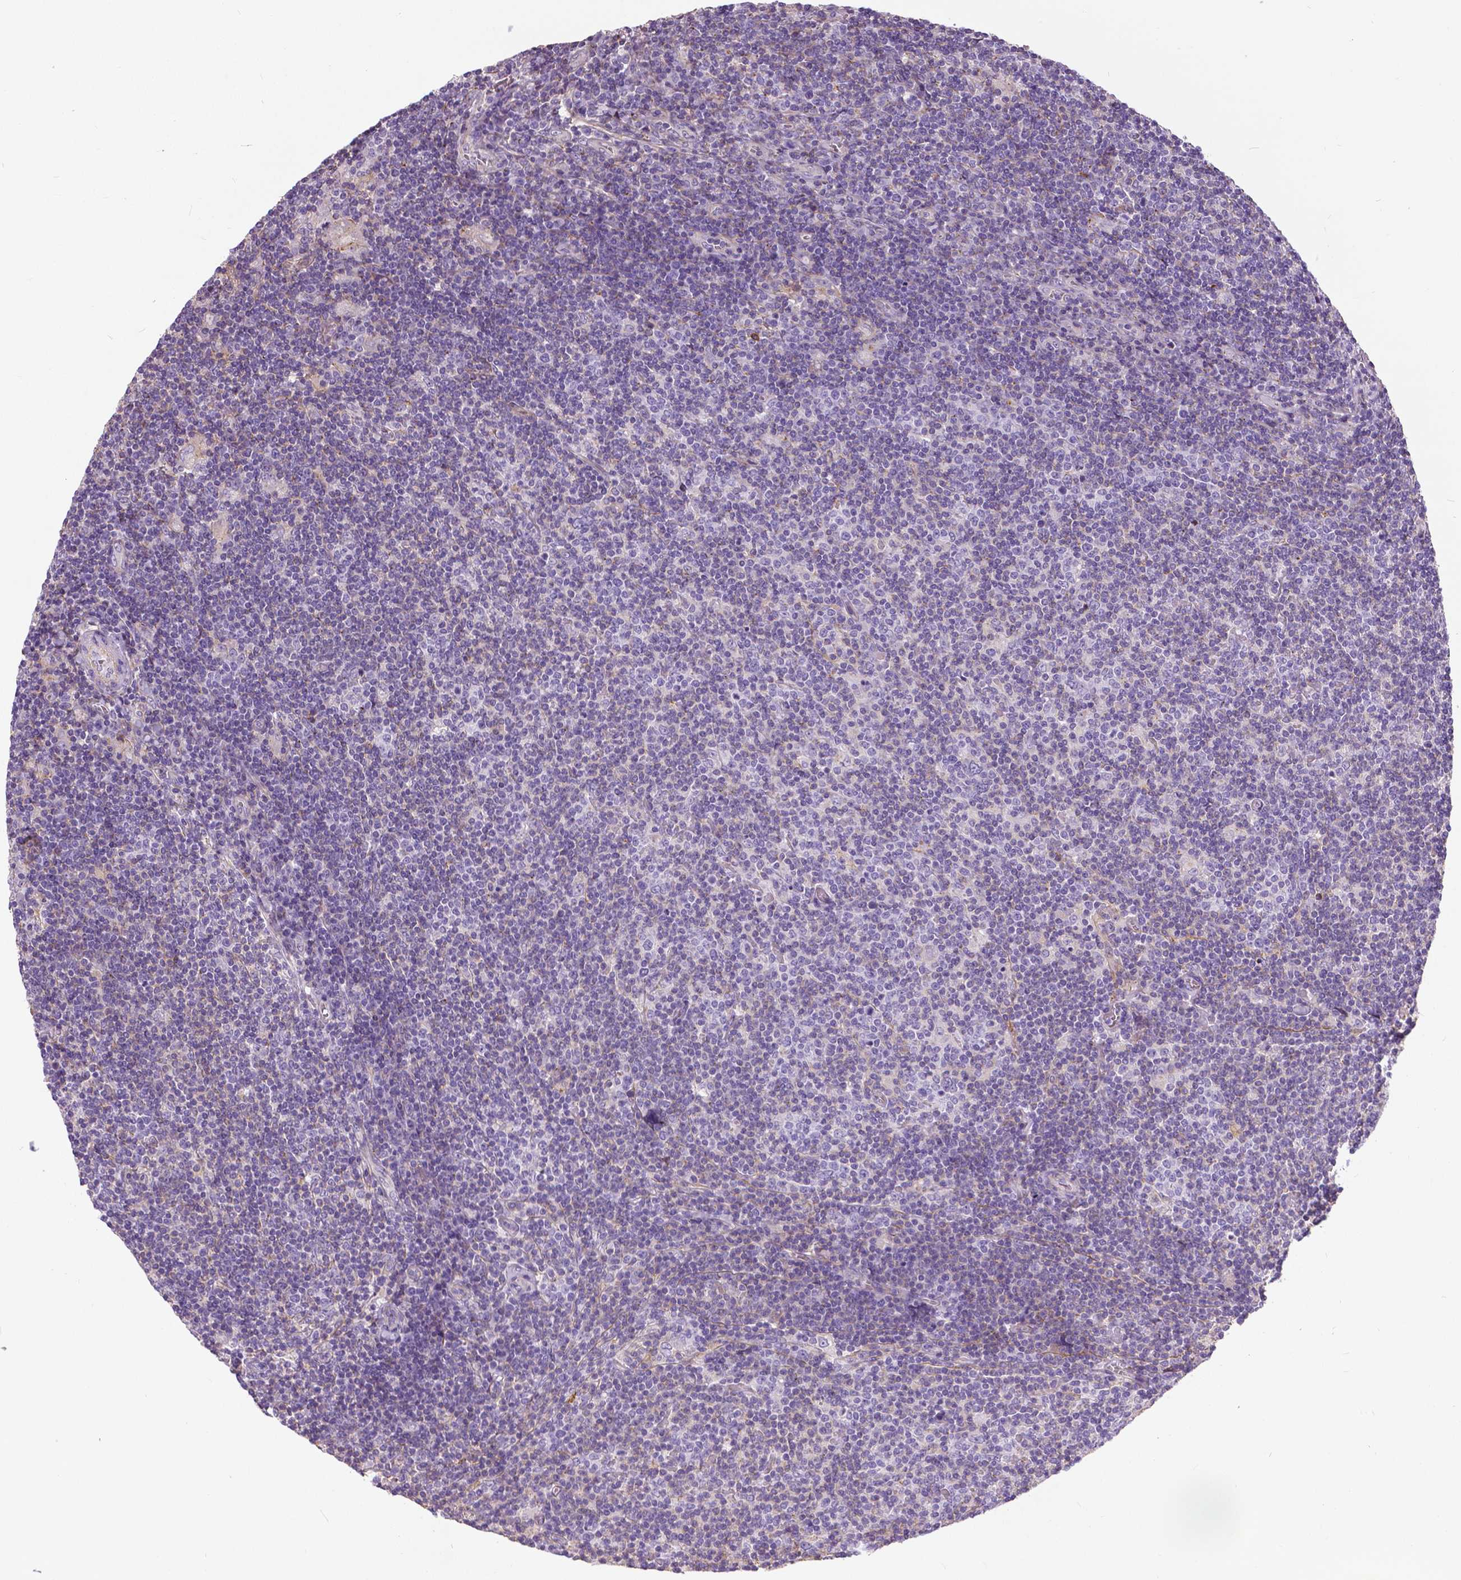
{"staining": {"intensity": "negative", "quantity": "none", "location": "none"}, "tissue": "lymphoma", "cell_type": "Tumor cells", "image_type": "cancer", "snomed": [{"axis": "morphology", "description": "Hodgkin's disease, NOS"}, {"axis": "topography", "description": "Lymph node"}], "caption": "There is no significant staining in tumor cells of Hodgkin's disease. (IHC, brightfield microscopy, high magnification).", "gene": "ANXA13", "patient": {"sex": "male", "age": 40}}